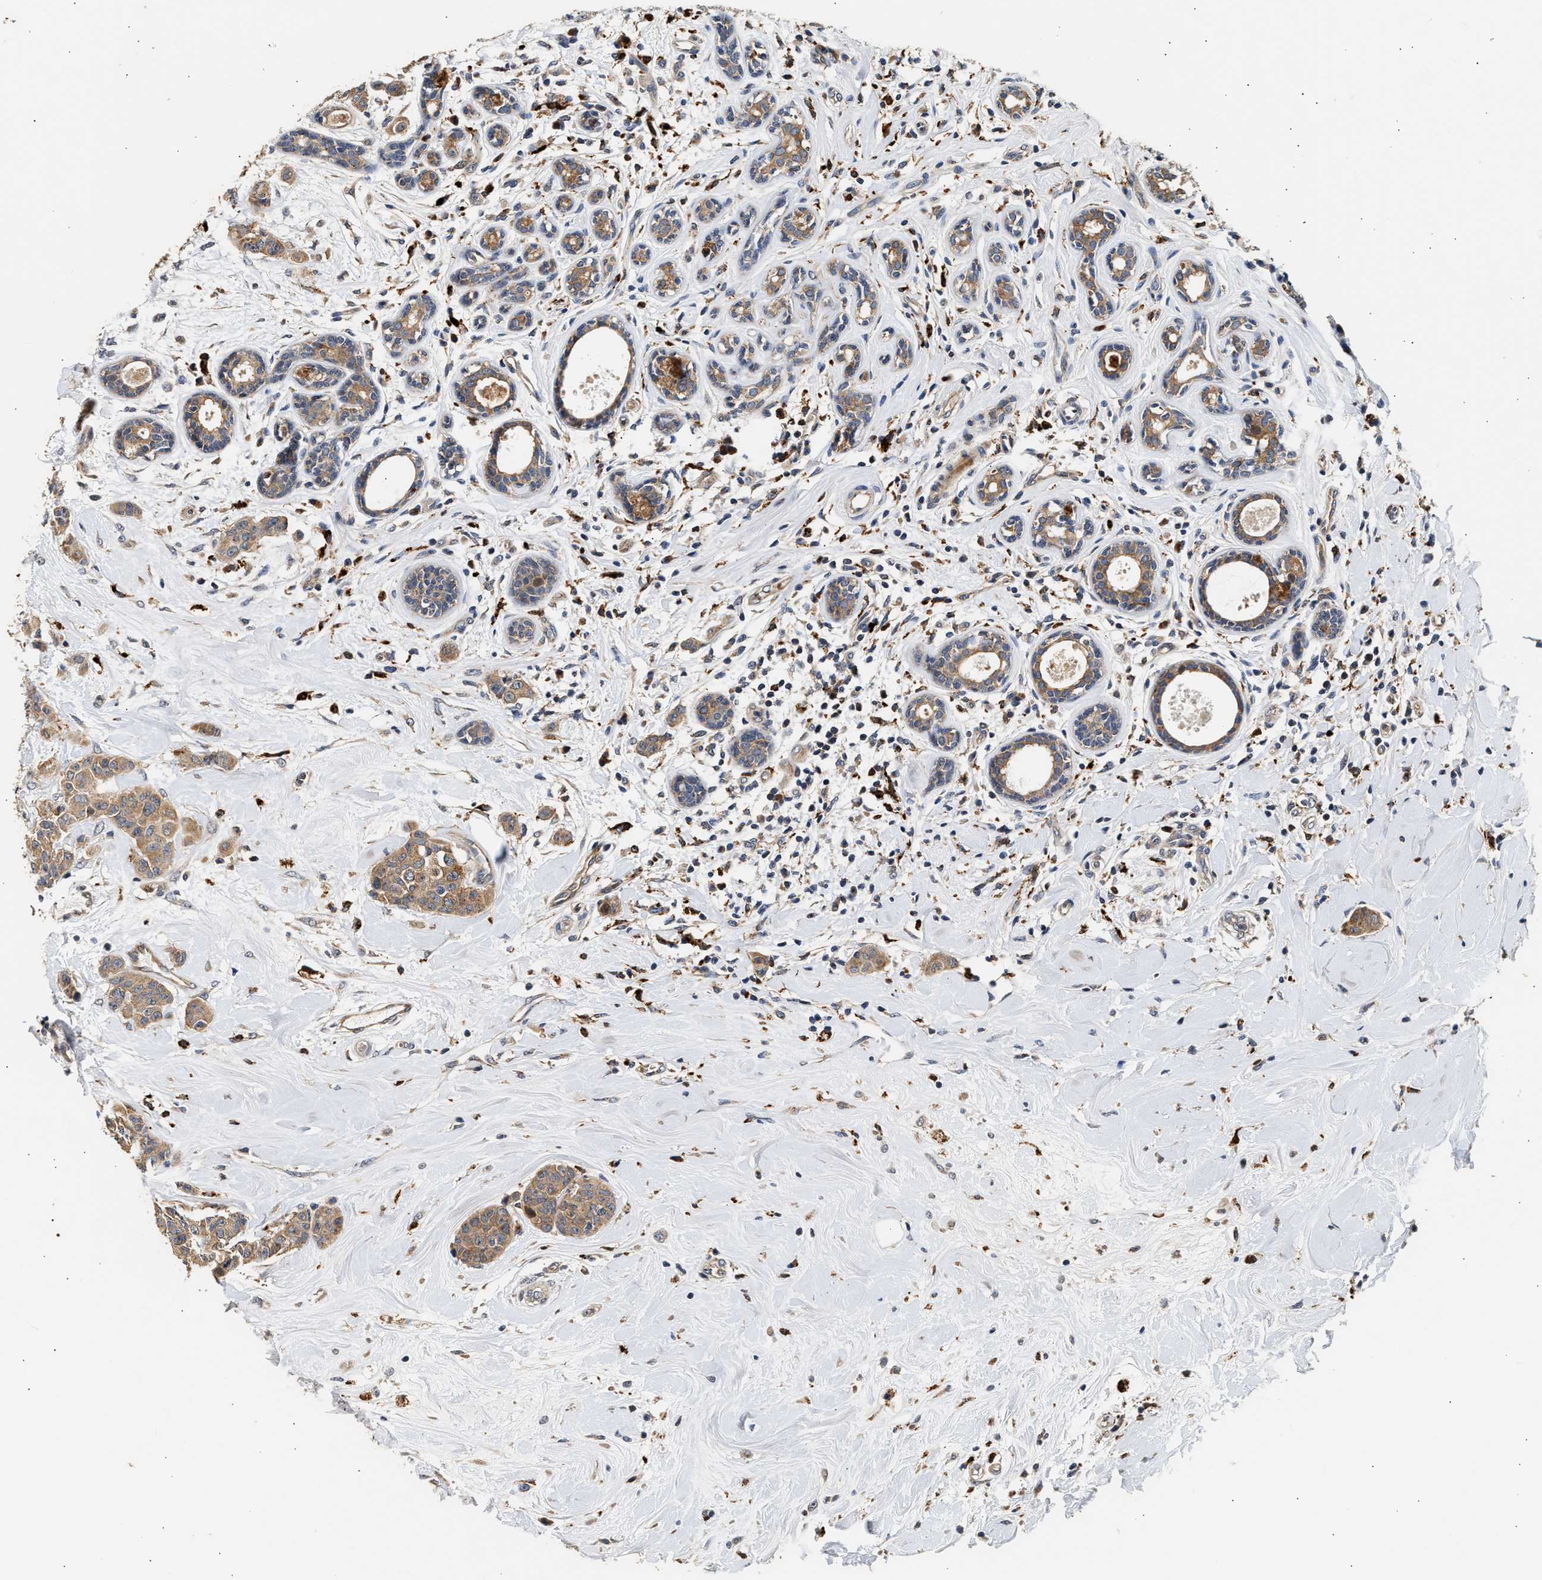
{"staining": {"intensity": "moderate", "quantity": ">75%", "location": "cytoplasmic/membranous"}, "tissue": "breast cancer", "cell_type": "Tumor cells", "image_type": "cancer", "snomed": [{"axis": "morphology", "description": "Normal tissue, NOS"}, {"axis": "morphology", "description": "Duct carcinoma"}, {"axis": "topography", "description": "Breast"}], "caption": "A brown stain highlights moderate cytoplasmic/membranous expression of a protein in human breast cancer tumor cells.", "gene": "PLD3", "patient": {"sex": "female", "age": 40}}